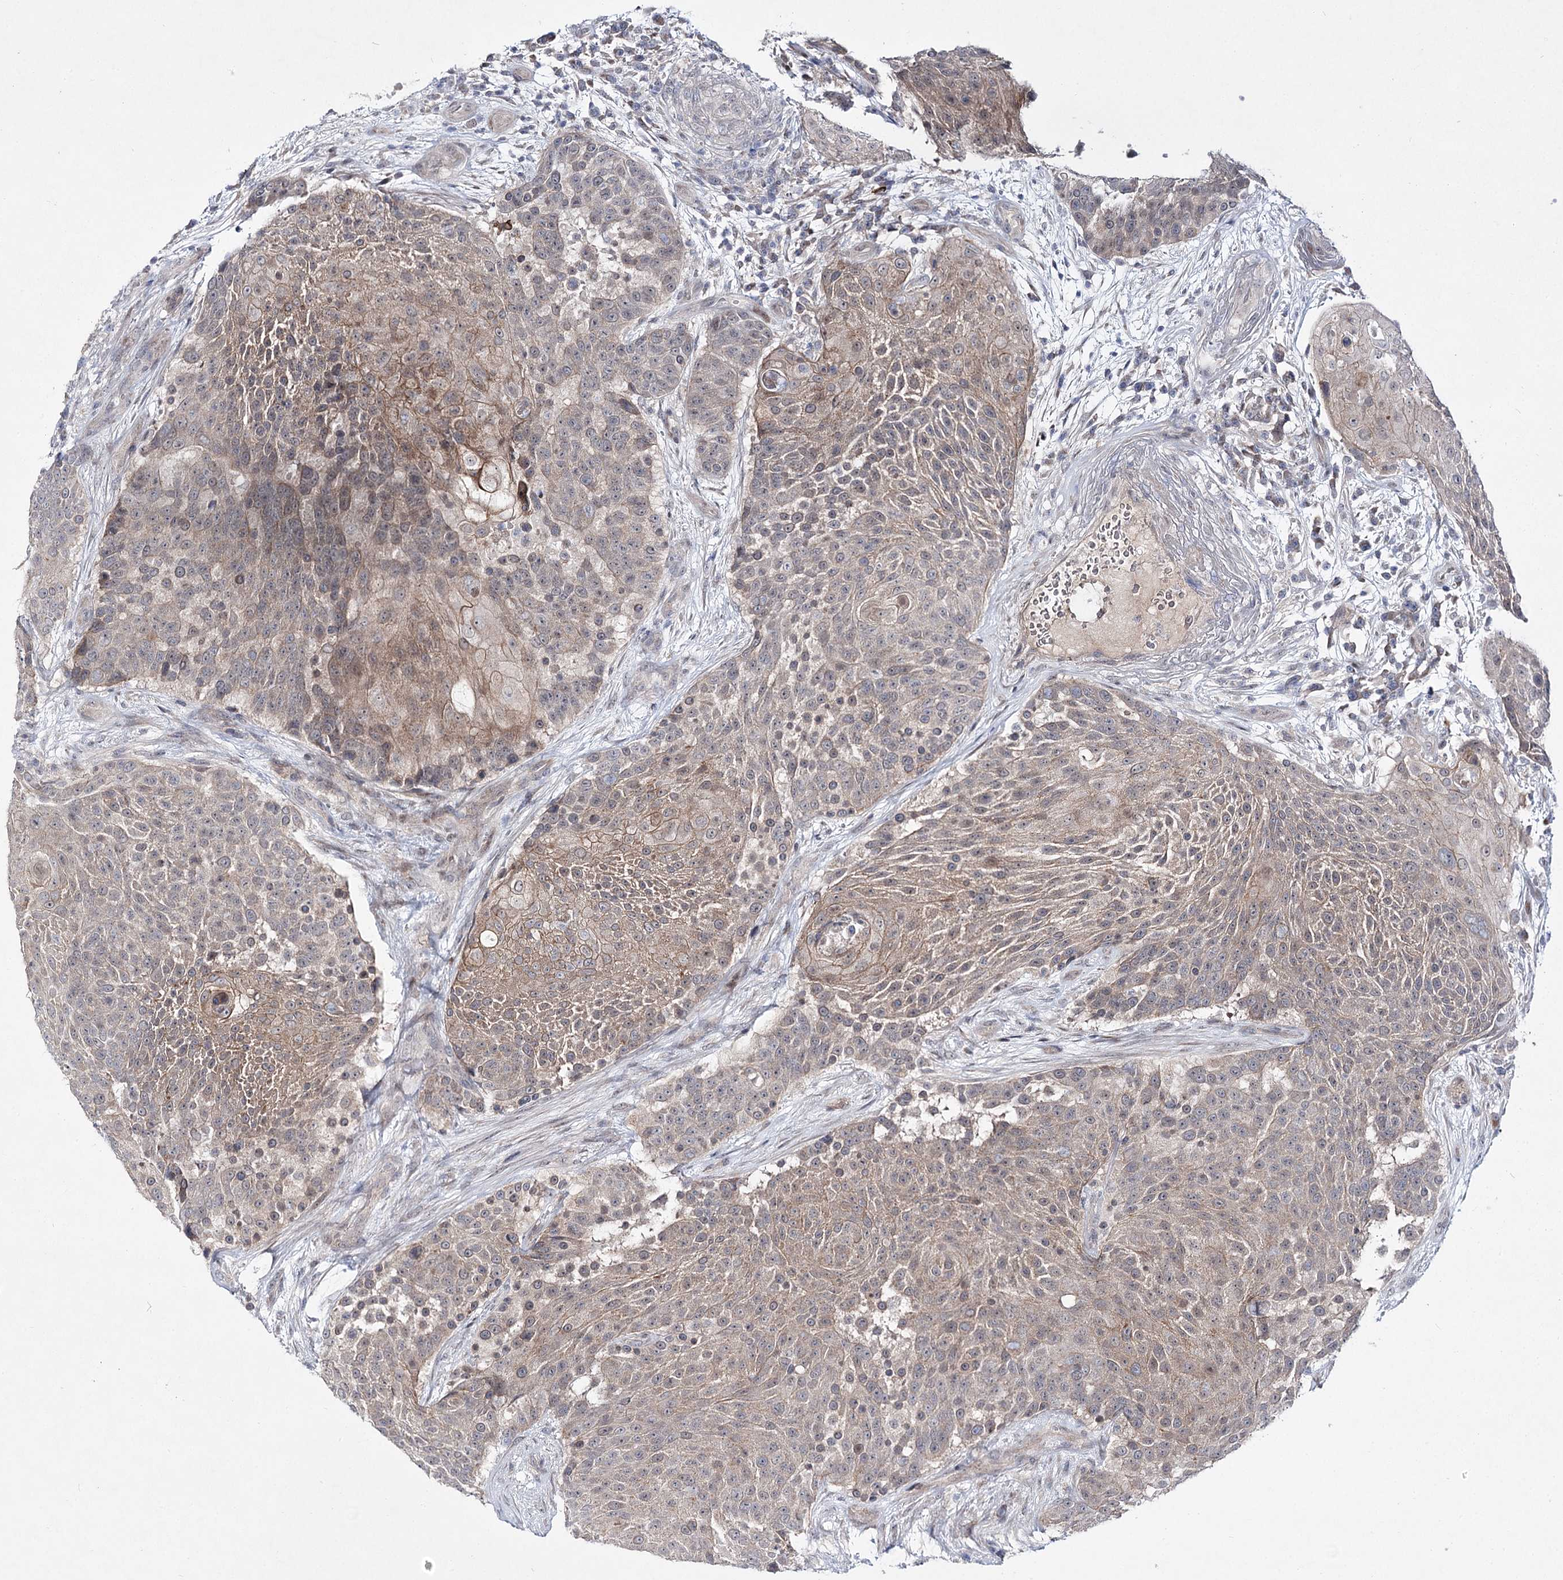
{"staining": {"intensity": "moderate", "quantity": "25%-75%", "location": "cytoplasmic/membranous"}, "tissue": "urothelial cancer", "cell_type": "Tumor cells", "image_type": "cancer", "snomed": [{"axis": "morphology", "description": "Urothelial carcinoma, High grade"}, {"axis": "topography", "description": "Urinary bladder"}], "caption": "Urothelial carcinoma (high-grade) tissue demonstrates moderate cytoplasmic/membranous positivity in about 25%-75% of tumor cells, visualized by immunohistochemistry.", "gene": "ARHGAP32", "patient": {"sex": "female", "age": 63}}